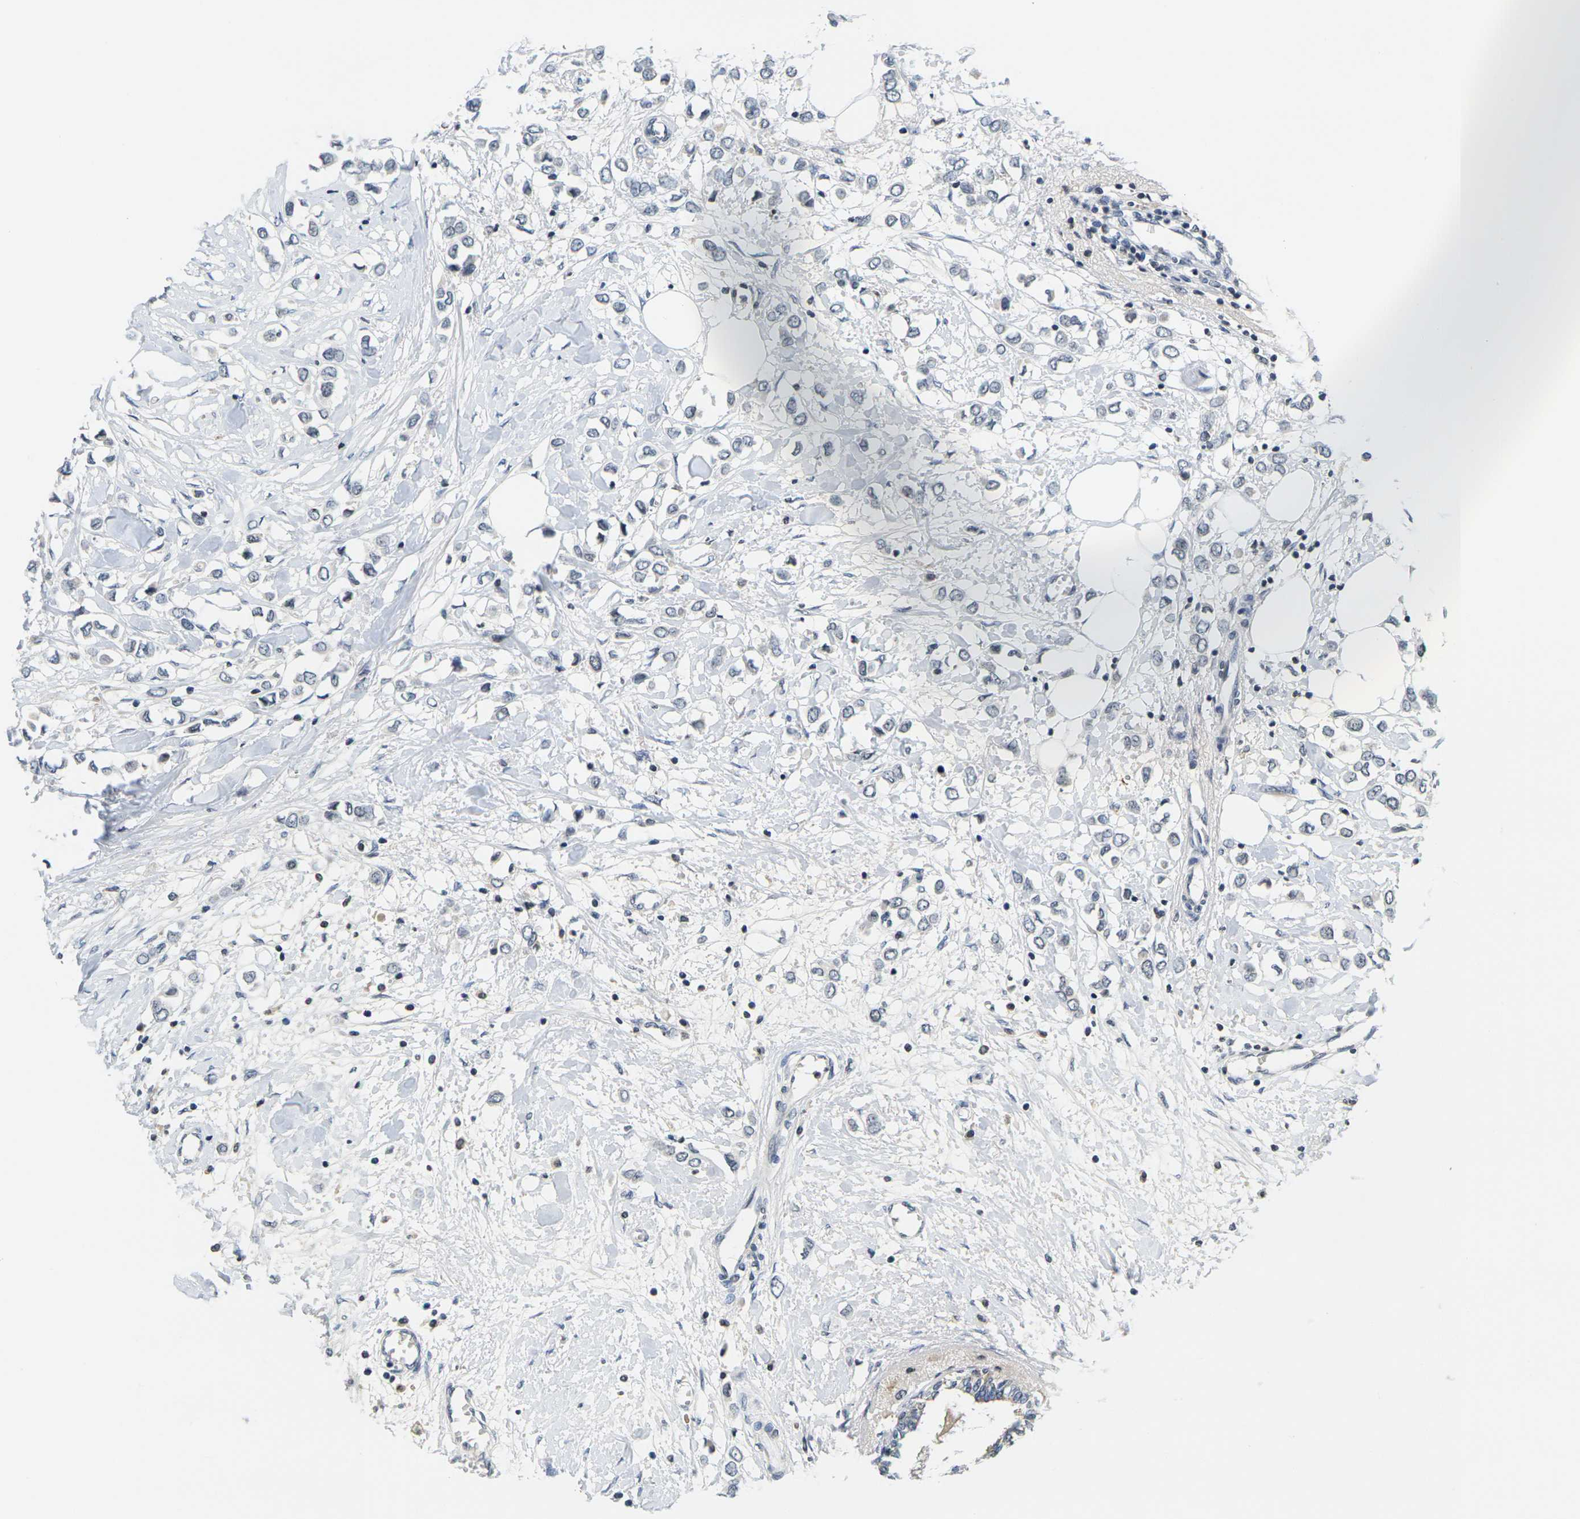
{"staining": {"intensity": "negative", "quantity": "none", "location": "none"}, "tissue": "breast cancer", "cell_type": "Tumor cells", "image_type": "cancer", "snomed": [{"axis": "morphology", "description": "Lobular carcinoma"}, {"axis": "topography", "description": "Breast"}], "caption": "The image demonstrates no significant expression in tumor cells of breast cancer (lobular carcinoma).", "gene": "C1QC", "patient": {"sex": "female", "age": 51}}